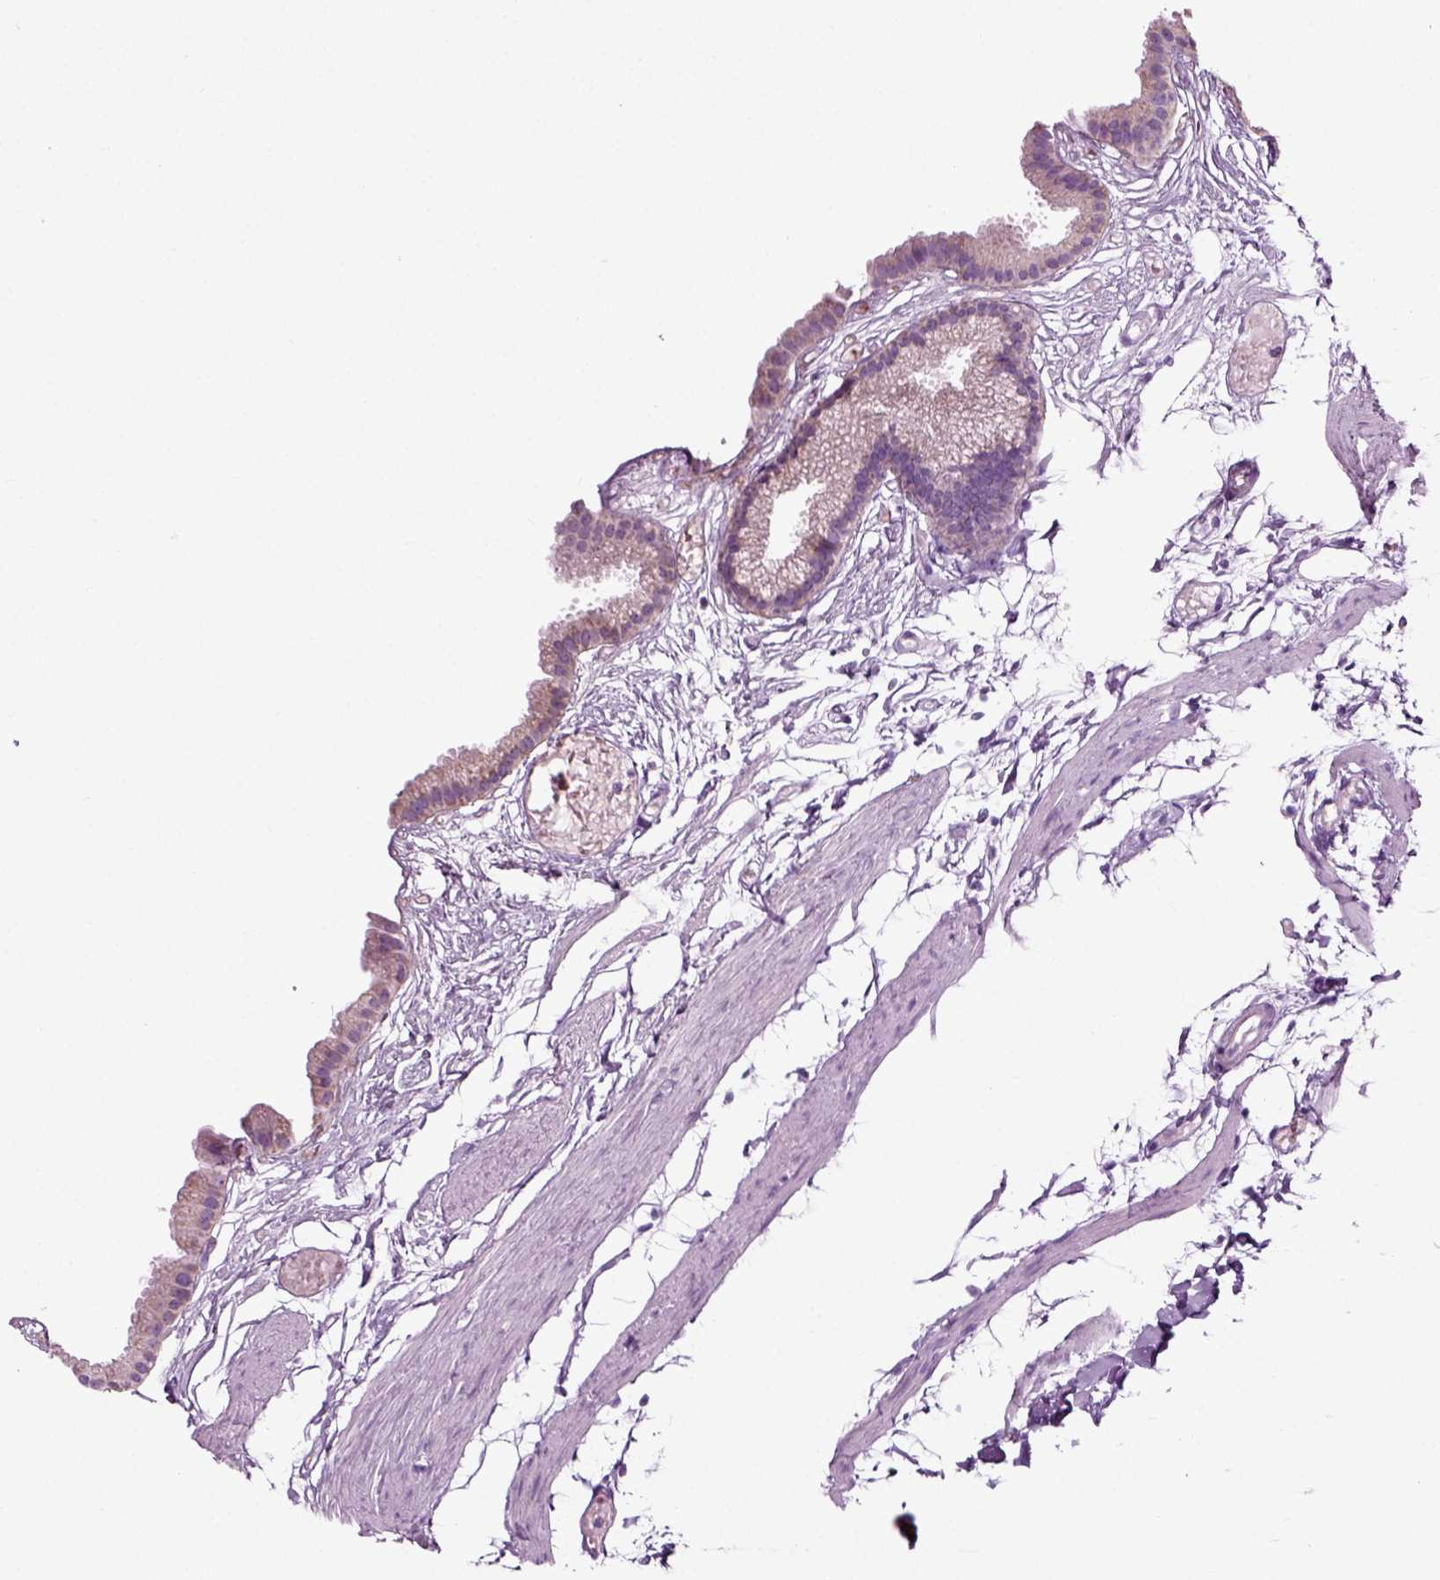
{"staining": {"intensity": "weak", "quantity": "25%-75%", "location": "cytoplasmic/membranous"}, "tissue": "gallbladder", "cell_type": "Glandular cells", "image_type": "normal", "snomed": [{"axis": "morphology", "description": "Normal tissue, NOS"}, {"axis": "topography", "description": "Gallbladder"}], "caption": "Immunohistochemistry (IHC) micrograph of benign gallbladder: gallbladder stained using IHC reveals low levels of weak protein expression localized specifically in the cytoplasmic/membranous of glandular cells, appearing as a cytoplasmic/membranous brown color.", "gene": "DNAH10", "patient": {"sex": "female", "age": 45}}